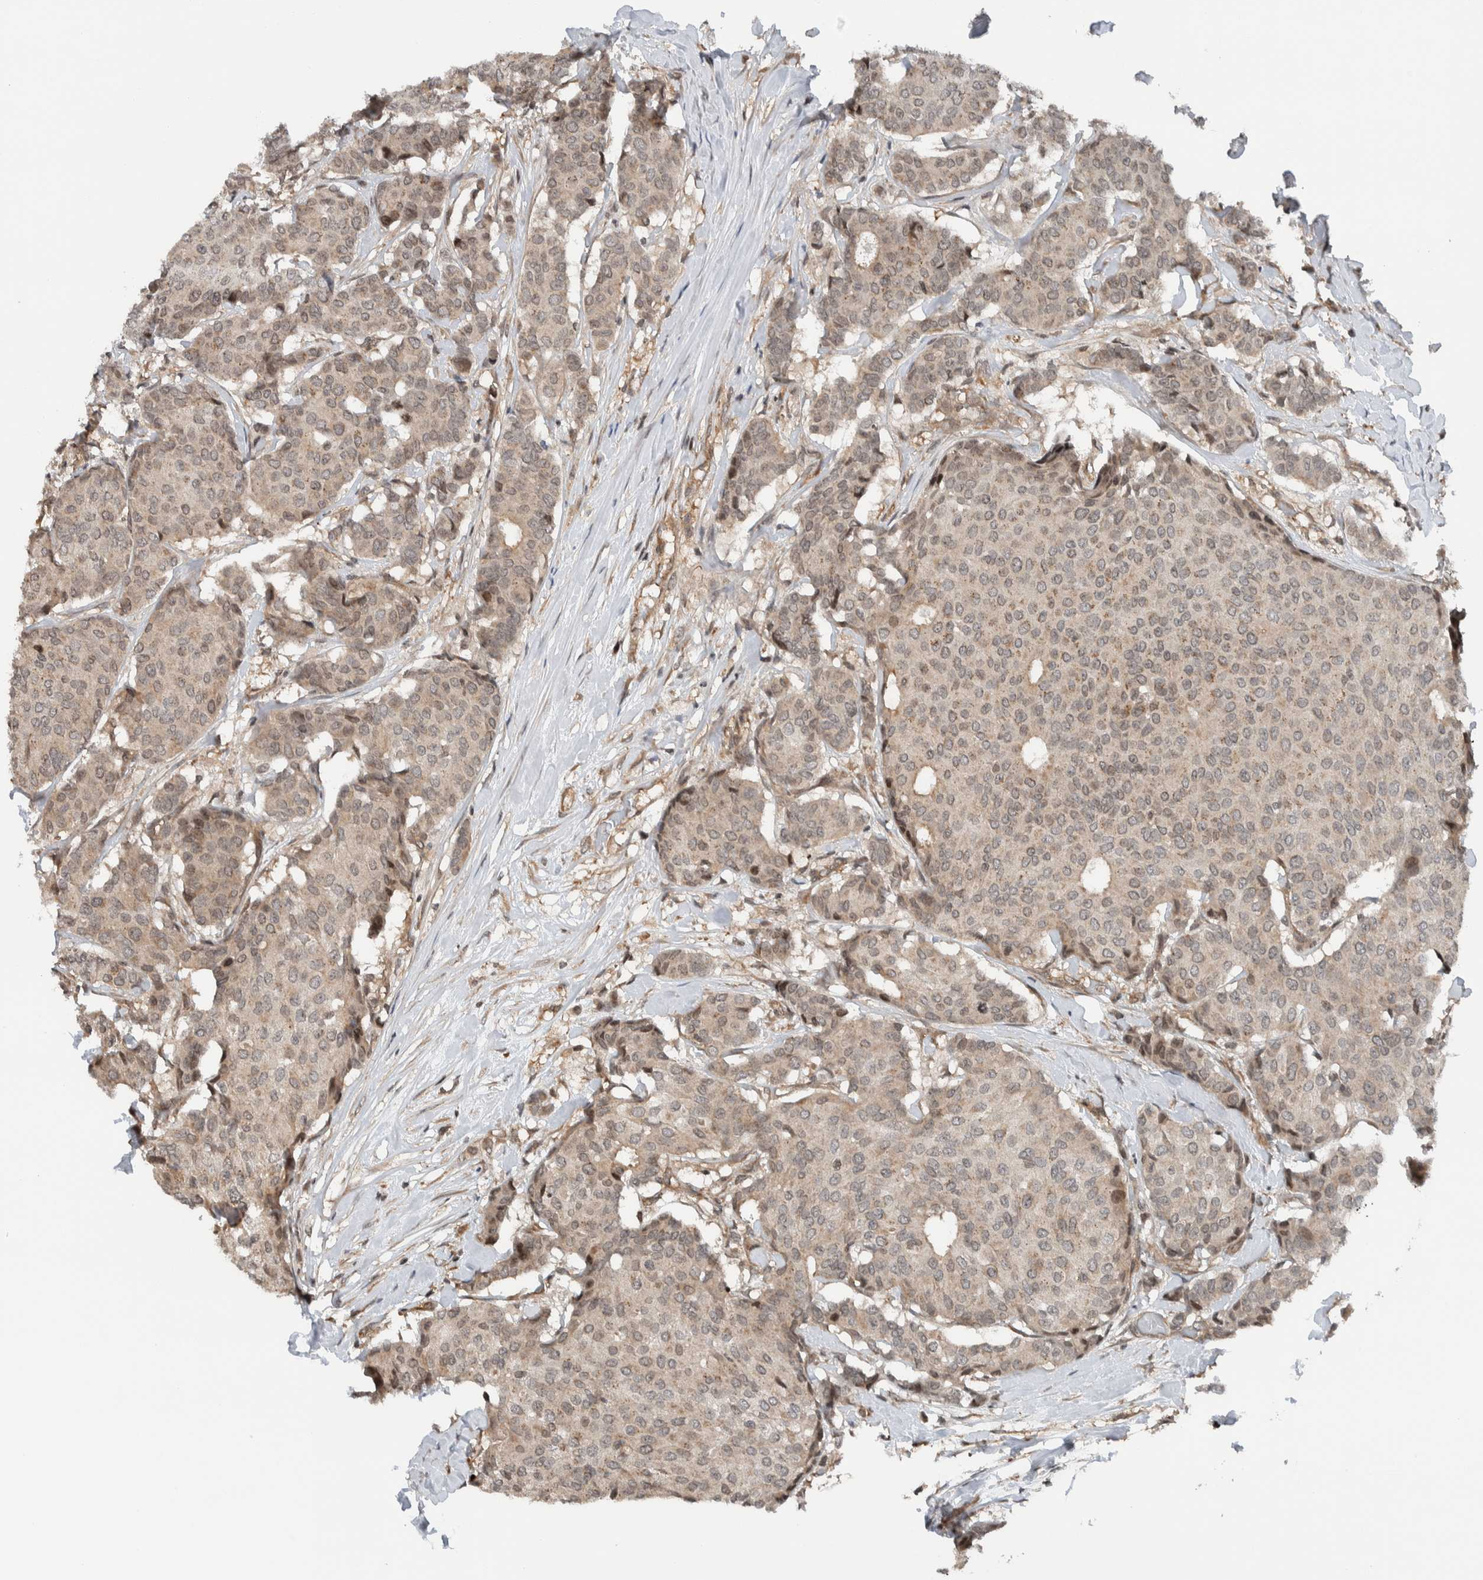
{"staining": {"intensity": "weak", "quantity": ">75%", "location": "cytoplasmic/membranous,nuclear"}, "tissue": "breast cancer", "cell_type": "Tumor cells", "image_type": "cancer", "snomed": [{"axis": "morphology", "description": "Duct carcinoma"}, {"axis": "topography", "description": "Breast"}], "caption": "This is a histology image of immunohistochemistry staining of breast cancer (invasive ductal carcinoma), which shows weak staining in the cytoplasmic/membranous and nuclear of tumor cells.", "gene": "NPLOC4", "patient": {"sex": "female", "age": 75}}